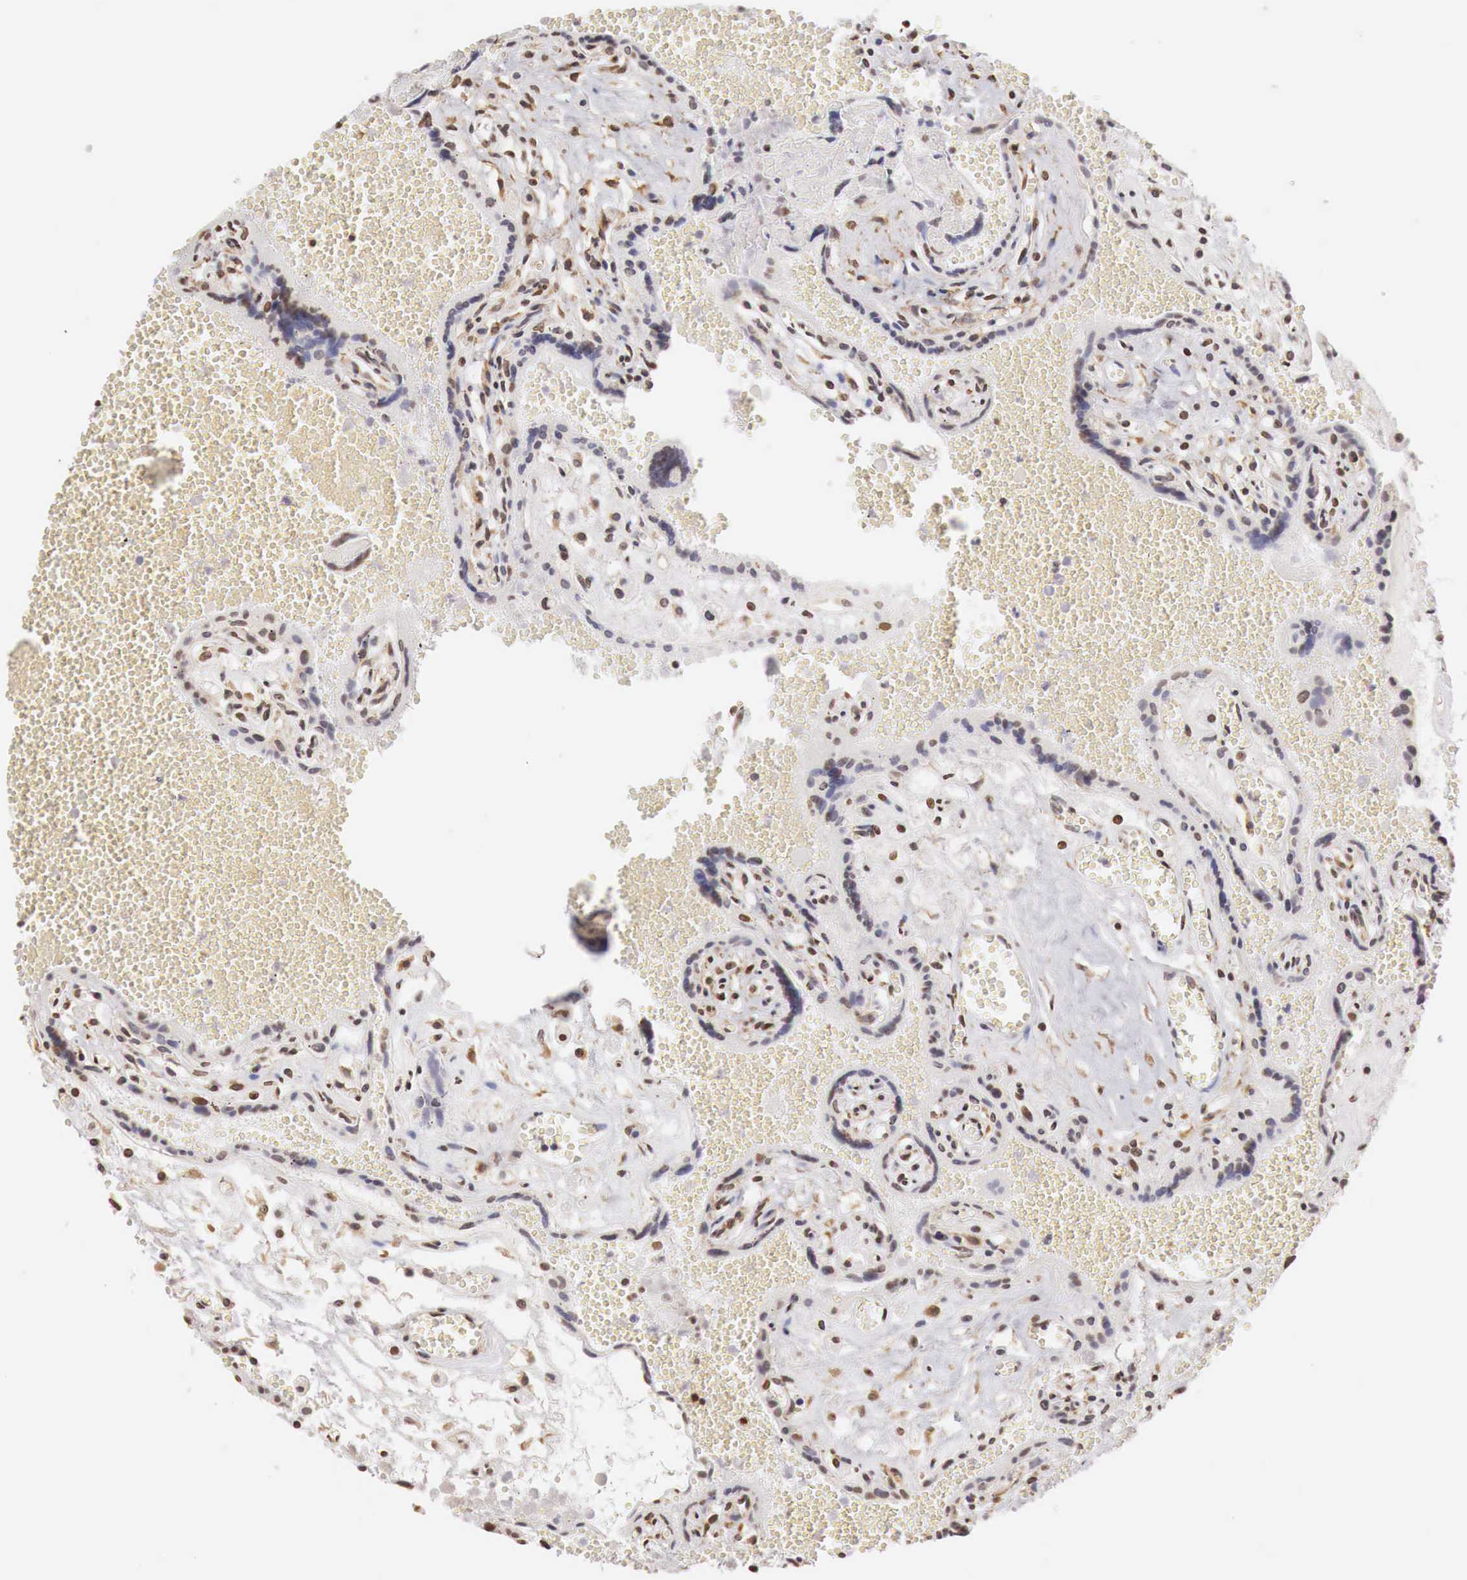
{"staining": {"intensity": "strong", "quantity": "25%-75%", "location": "nuclear"}, "tissue": "placenta", "cell_type": "Decidual cells", "image_type": "normal", "snomed": [{"axis": "morphology", "description": "Normal tissue, NOS"}, {"axis": "topography", "description": "Placenta"}], "caption": "Strong nuclear protein staining is appreciated in about 25%-75% of decidual cells in placenta.", "gene": "DKC1", "patient": {"sex": "female", "age": 40}}